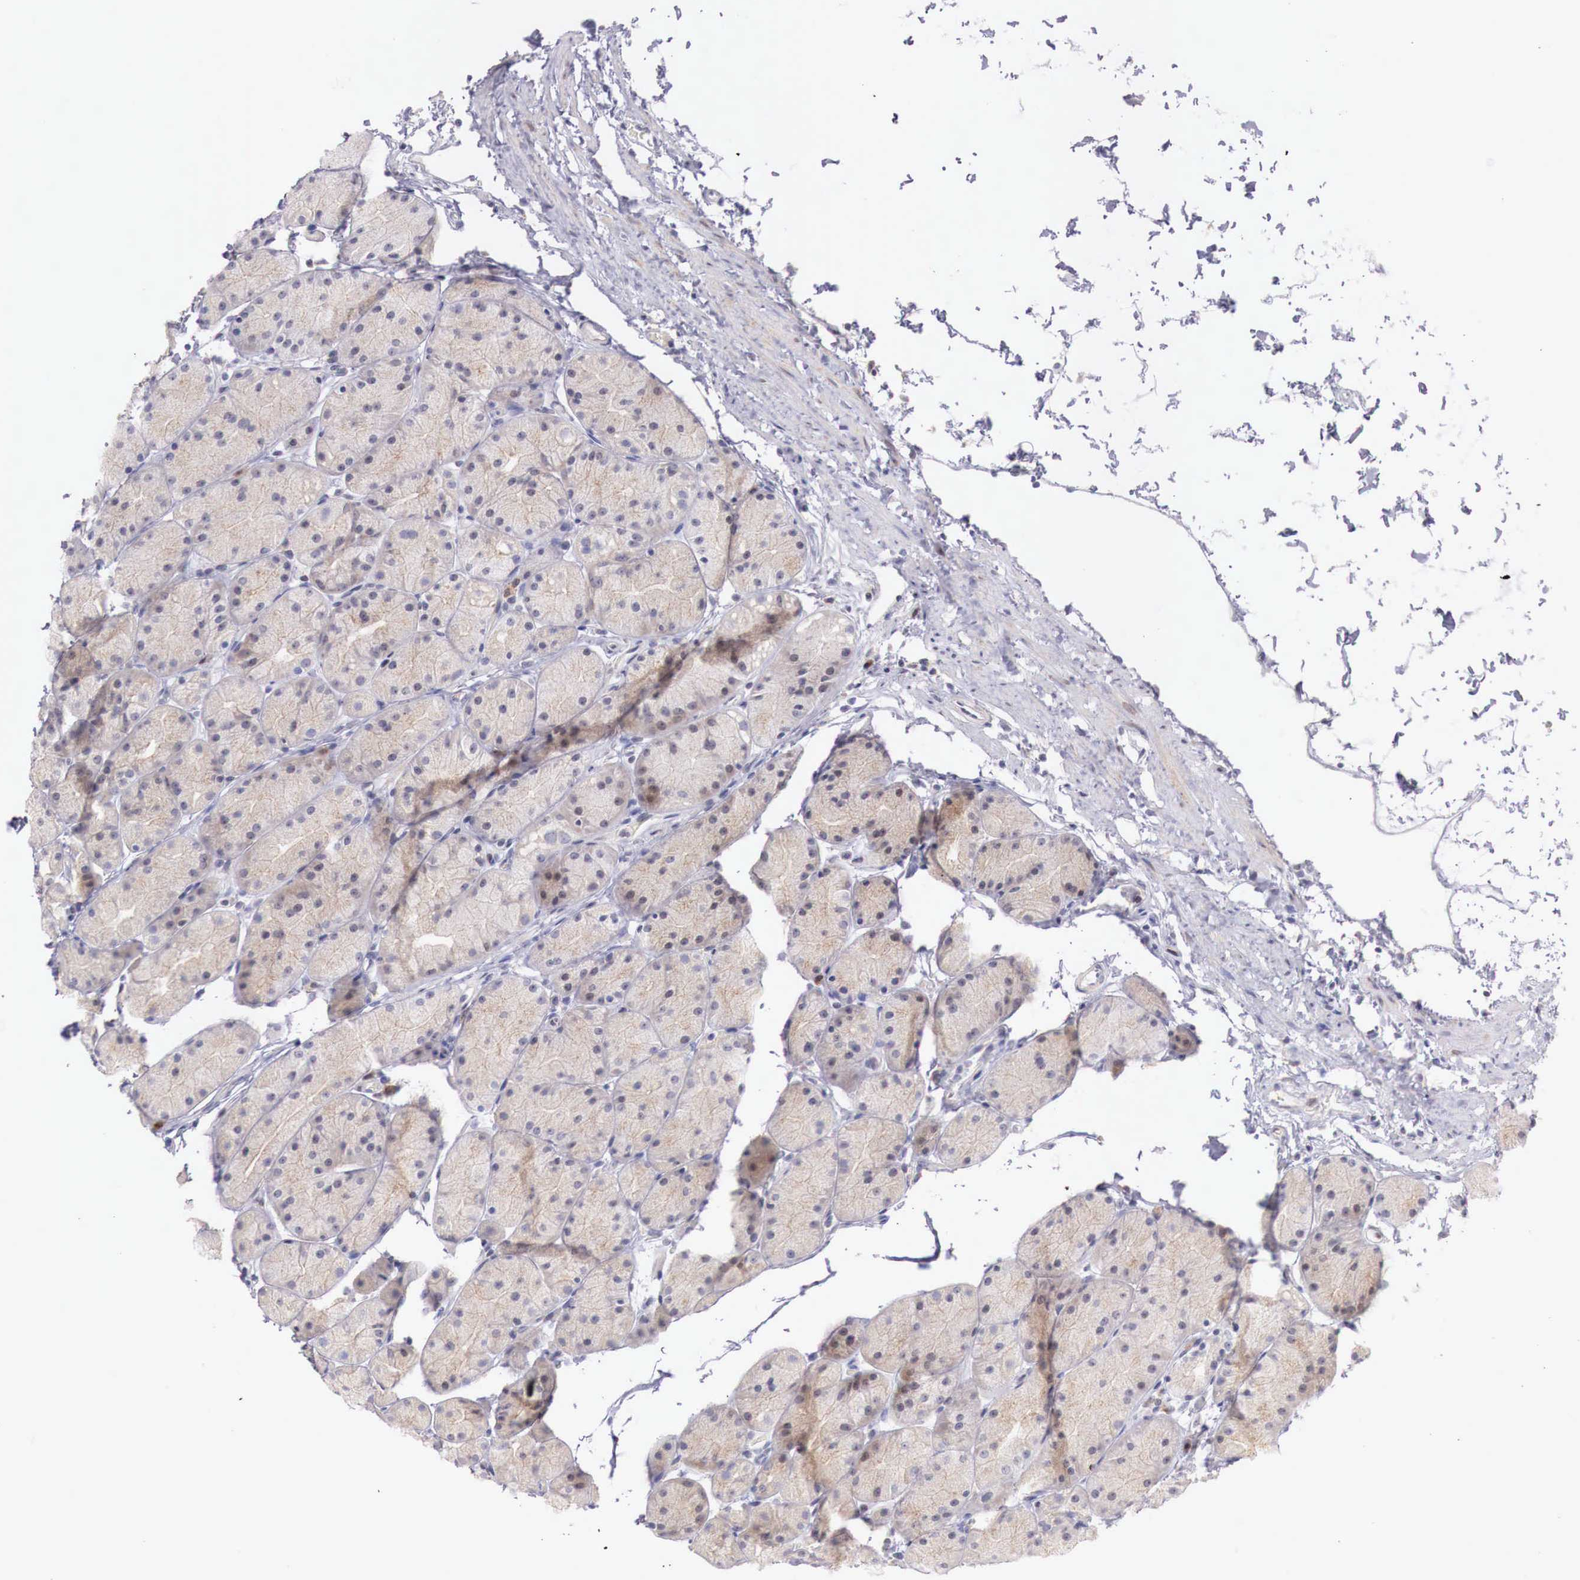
{"staining": {"intensity": "weak", "quantity": "25%-75%", "location": "cytoplasmic/membranous"}, "tissue": "stomach", "cell_type": "Glandular cells", "image_type": "normal", "snomed": [{"axis": "morphology", "description": "Adenocarcinoma, NOS"}, {"axis": "topography", "description": "Stomach, upper"}], "caption": "This is an image of immunohistochemistry (IHC) staining of normal stomach, which shows weak staining in the cytoplasmic/membranous of glandular cells.", "gene": "CLCN5", "patient": {"sex": "male", "age": 47}}